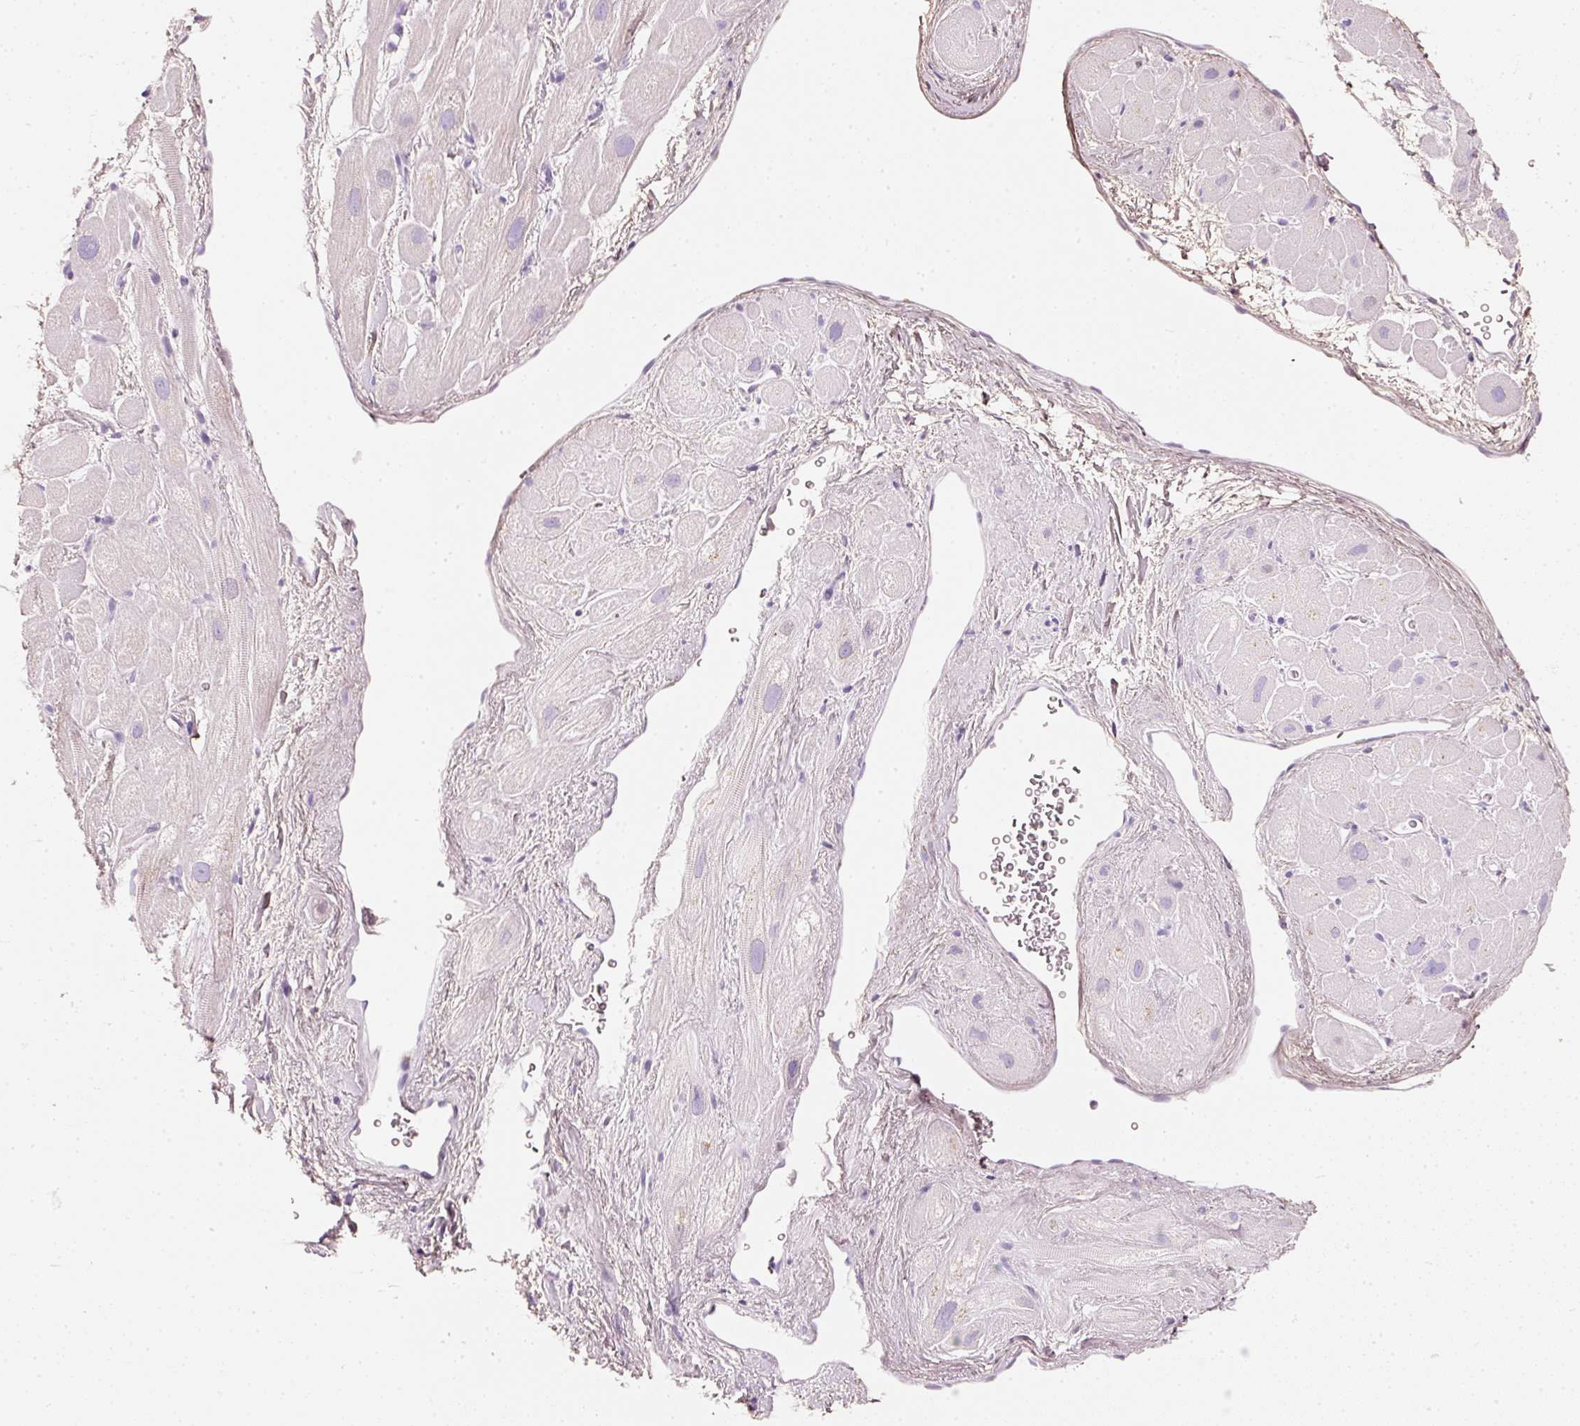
{"staining": {"intensity": "negative", "quantity": "none", "location": "none"}, "tissue": "heart muscle", "cell_type": "Cardiomyocytes", "image_type": "normal", "snomed": [{"axis": "morphology", "description": "Normal tissue, NOS"}, {"axis": "topography", "description": "Heart"}], "caption": "This photomicrograph is of normal heart muscle stained with immunohistochemistry to label a protein in brown with the nuclei are counter-stained blue. There is no expression in cardiomyocytes.", "gene": "PDXDC1", "patient": {"sex": "male", "age": 49}}